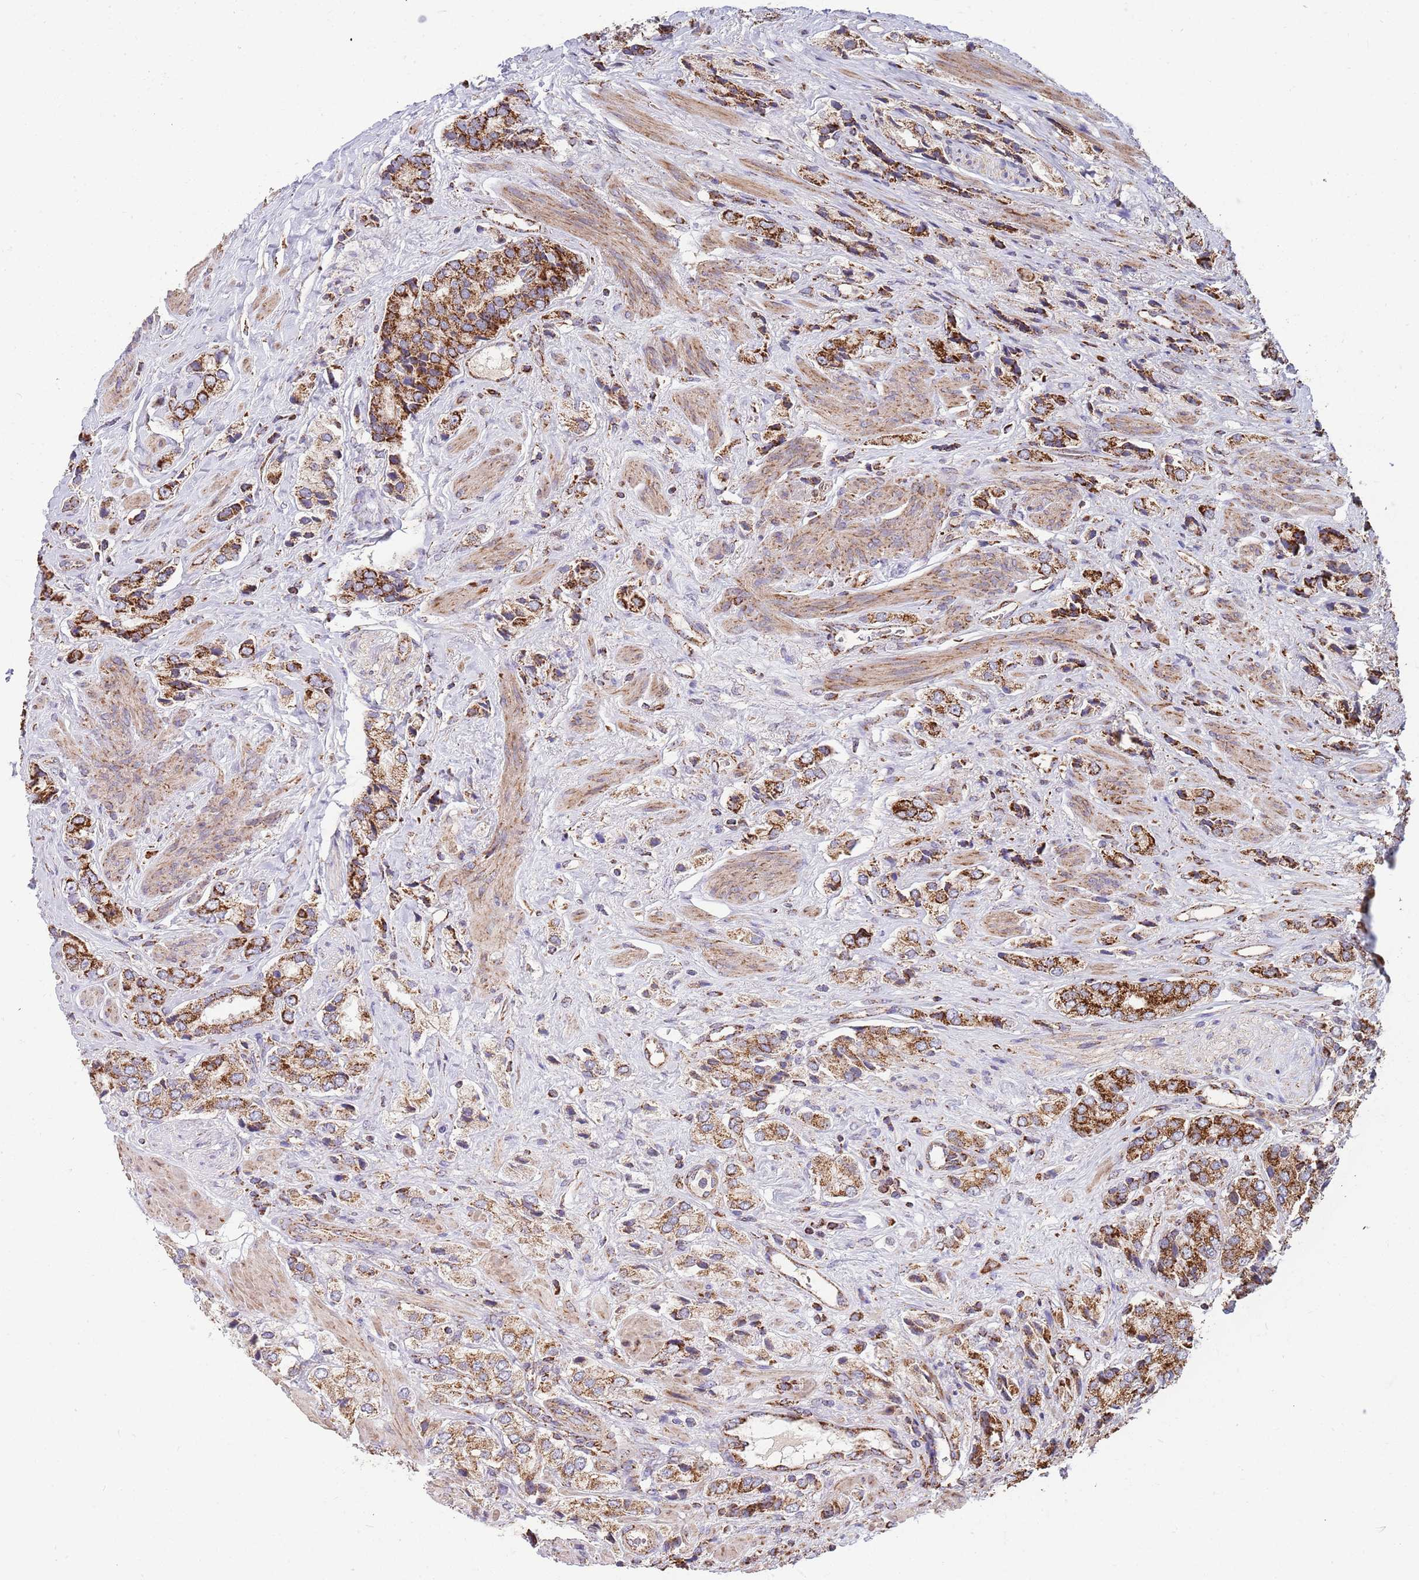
{"staining": {"intensity": "strong", "quantity": ">75%", "location": "cytoplasmic/membranous"}, "tissue": "prostate cancer", "cell_type": "Tumor cells", "image_type": "cancer", "snomed": [{"axis": "morphology", "description": "Adenocarcinoma, High grade"}, {"axis": "topography", "description": "Prostate and seminal vesicle, NOS"}], "caption": "Immunohistochemistry (IHC) (DAB) staining of human prostate cancer reveals strong cytoplasmic/membranous protein expression in about >75% of tumor cells.", "gene": "VPS16", "patient": {"sex": "male", "age": 64}}